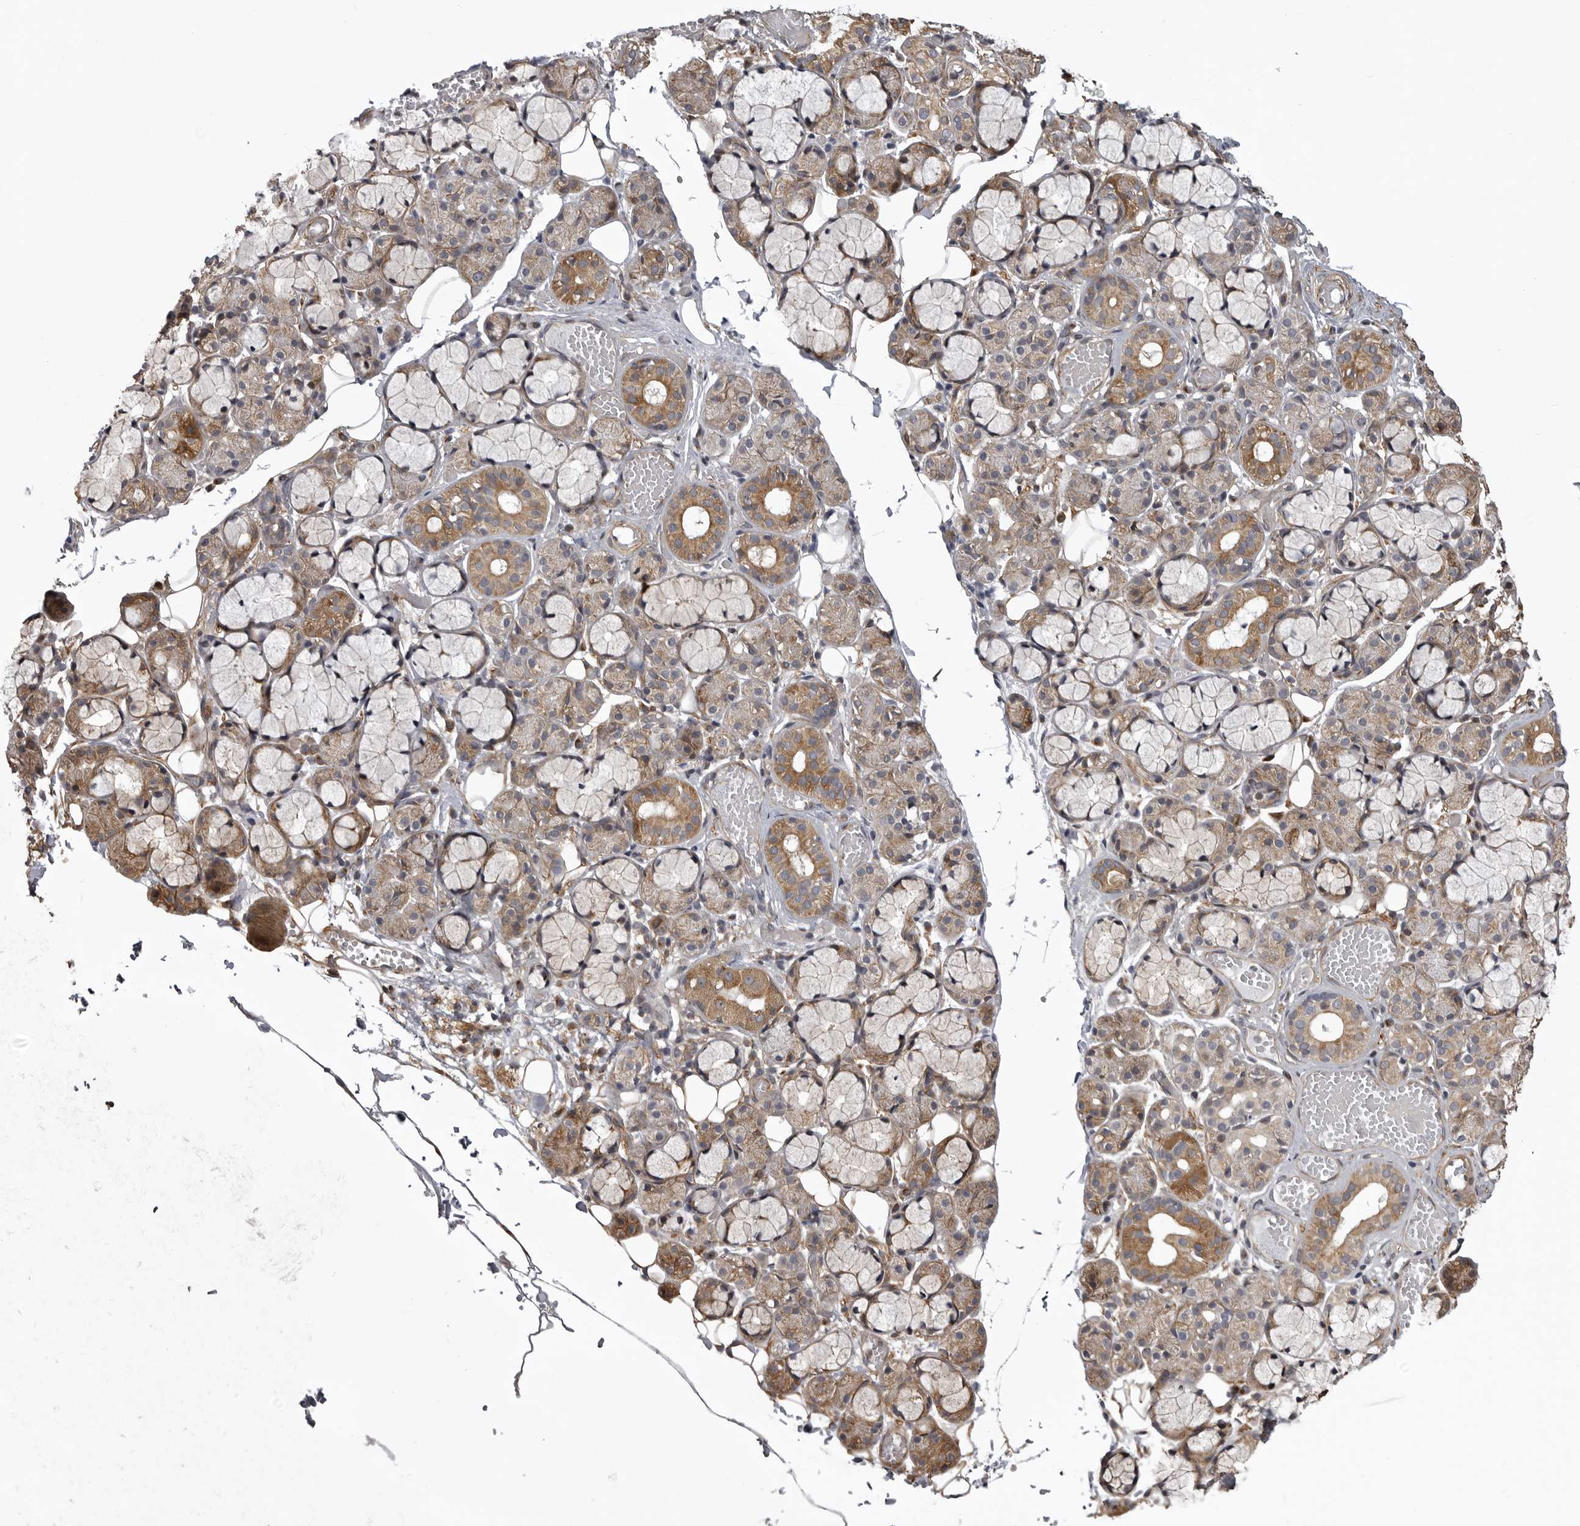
{"staining": {"intensity": "moderate", "quantity": "25%-75%", "location": "cytoplasmic/membranous"}, "tissue": "salivary gland", "cell_type": "Glandular cells", "image_type": "normal", "snomed": [{"axis": "morphology", "description": "Normal tissue, NOS"}, {"axis": "topography", "description": "Salivary gland"}], "caption": "Brown immunohistochemical staining in benign salivary gland demonstrates moderate cytoplasmic/membranous positivity in approximately 25%-75% of glandular cells.", "gene": "ZNRF1", "patient": {"sex": "male", "age": 63}}